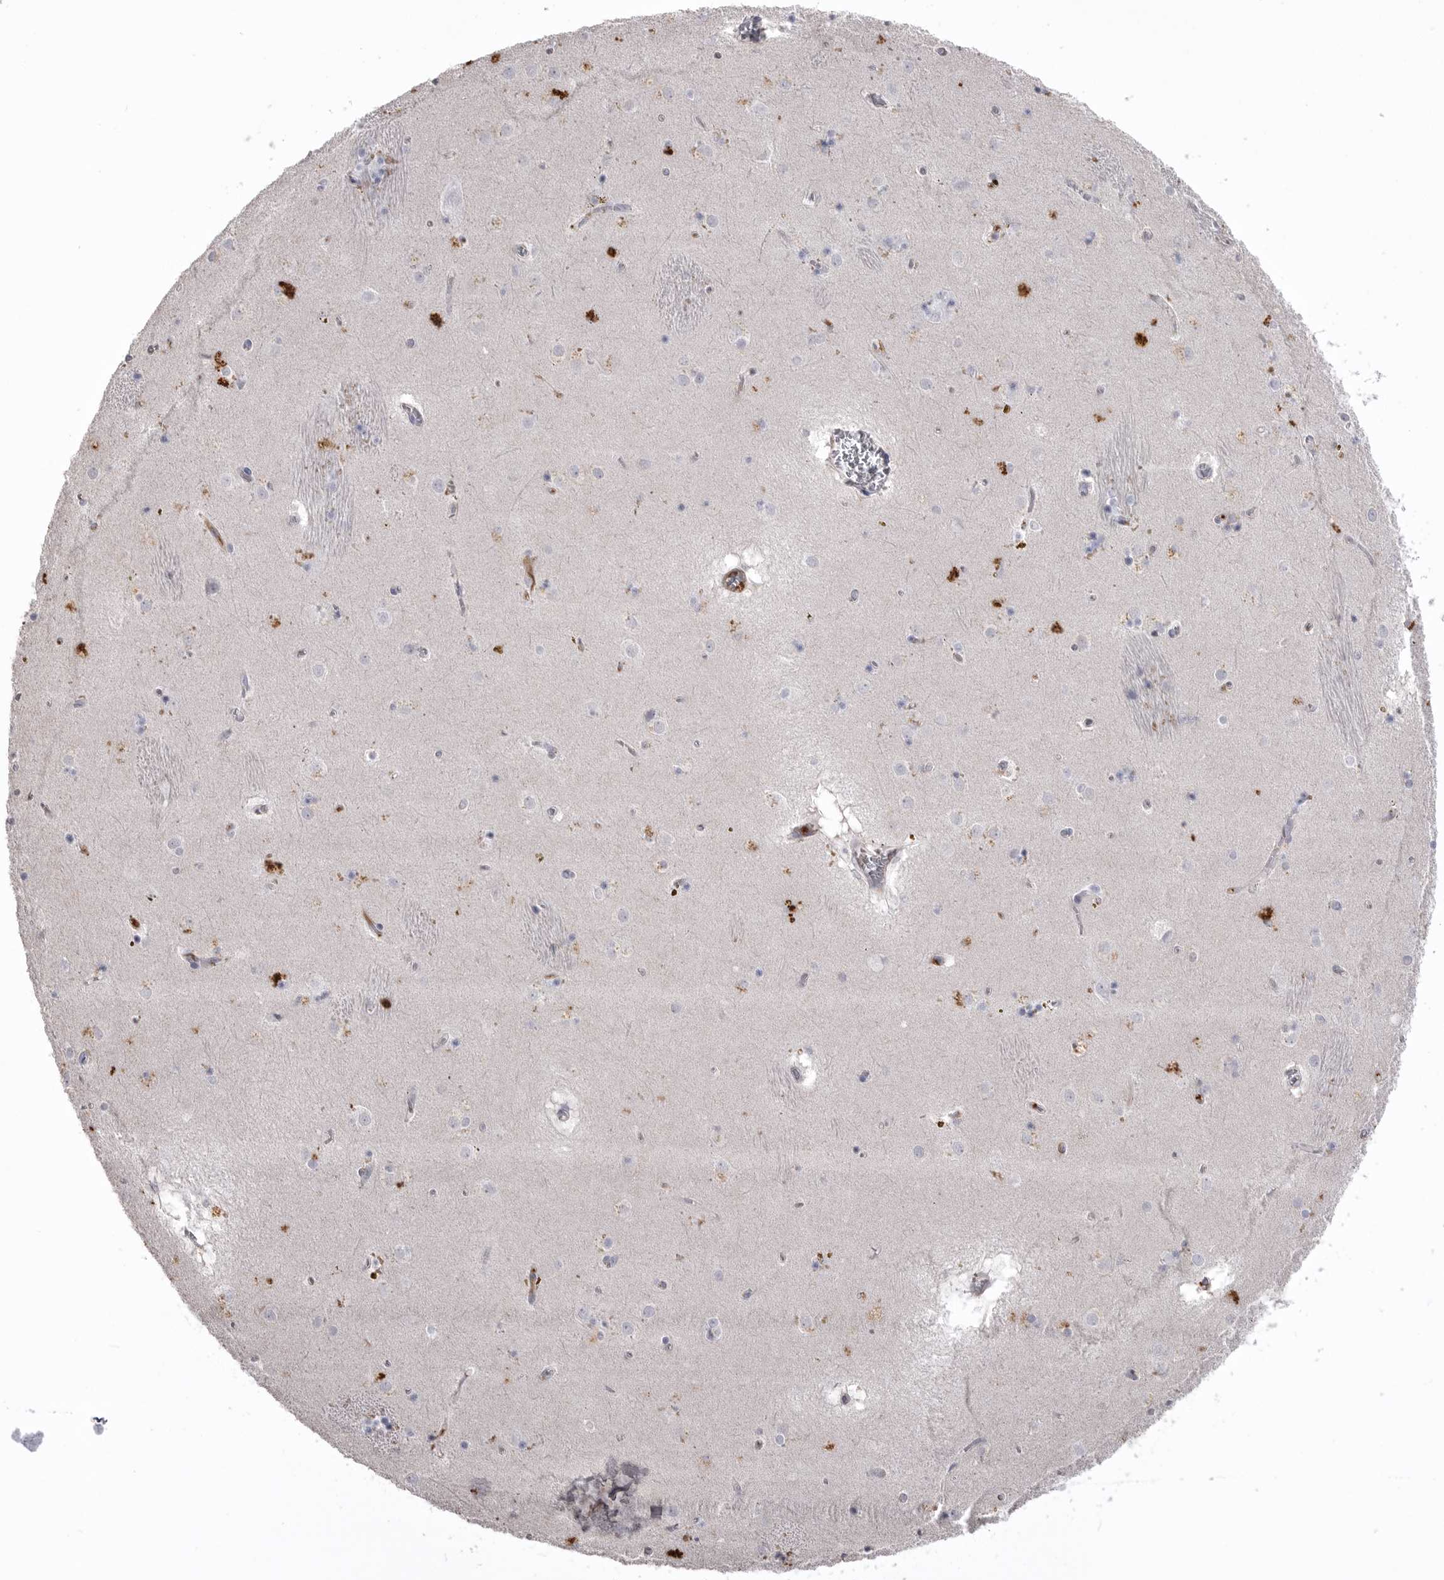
{"staining": {"intensity": "moderate", "quantity": "<25%", "location": "cytoplasmic/membranous"}, "tissue": "caudate", "cell_type": "Glial cells", "image_type": "normal", "snomed": [{"axis": "morphology", "description": "Normal tissue, NOS"}, {"axis": "topography", "description": "Lateral ventricle wall"}], "caption": "This histopathology image displays immunohistochemistry staining of unremarkable human caudate, with low moderate cytoplasmic/membranous expression in approximately <25% of glial cells.", "gene": "AHSG", "patient": {"sex": "male", "age": 70}}